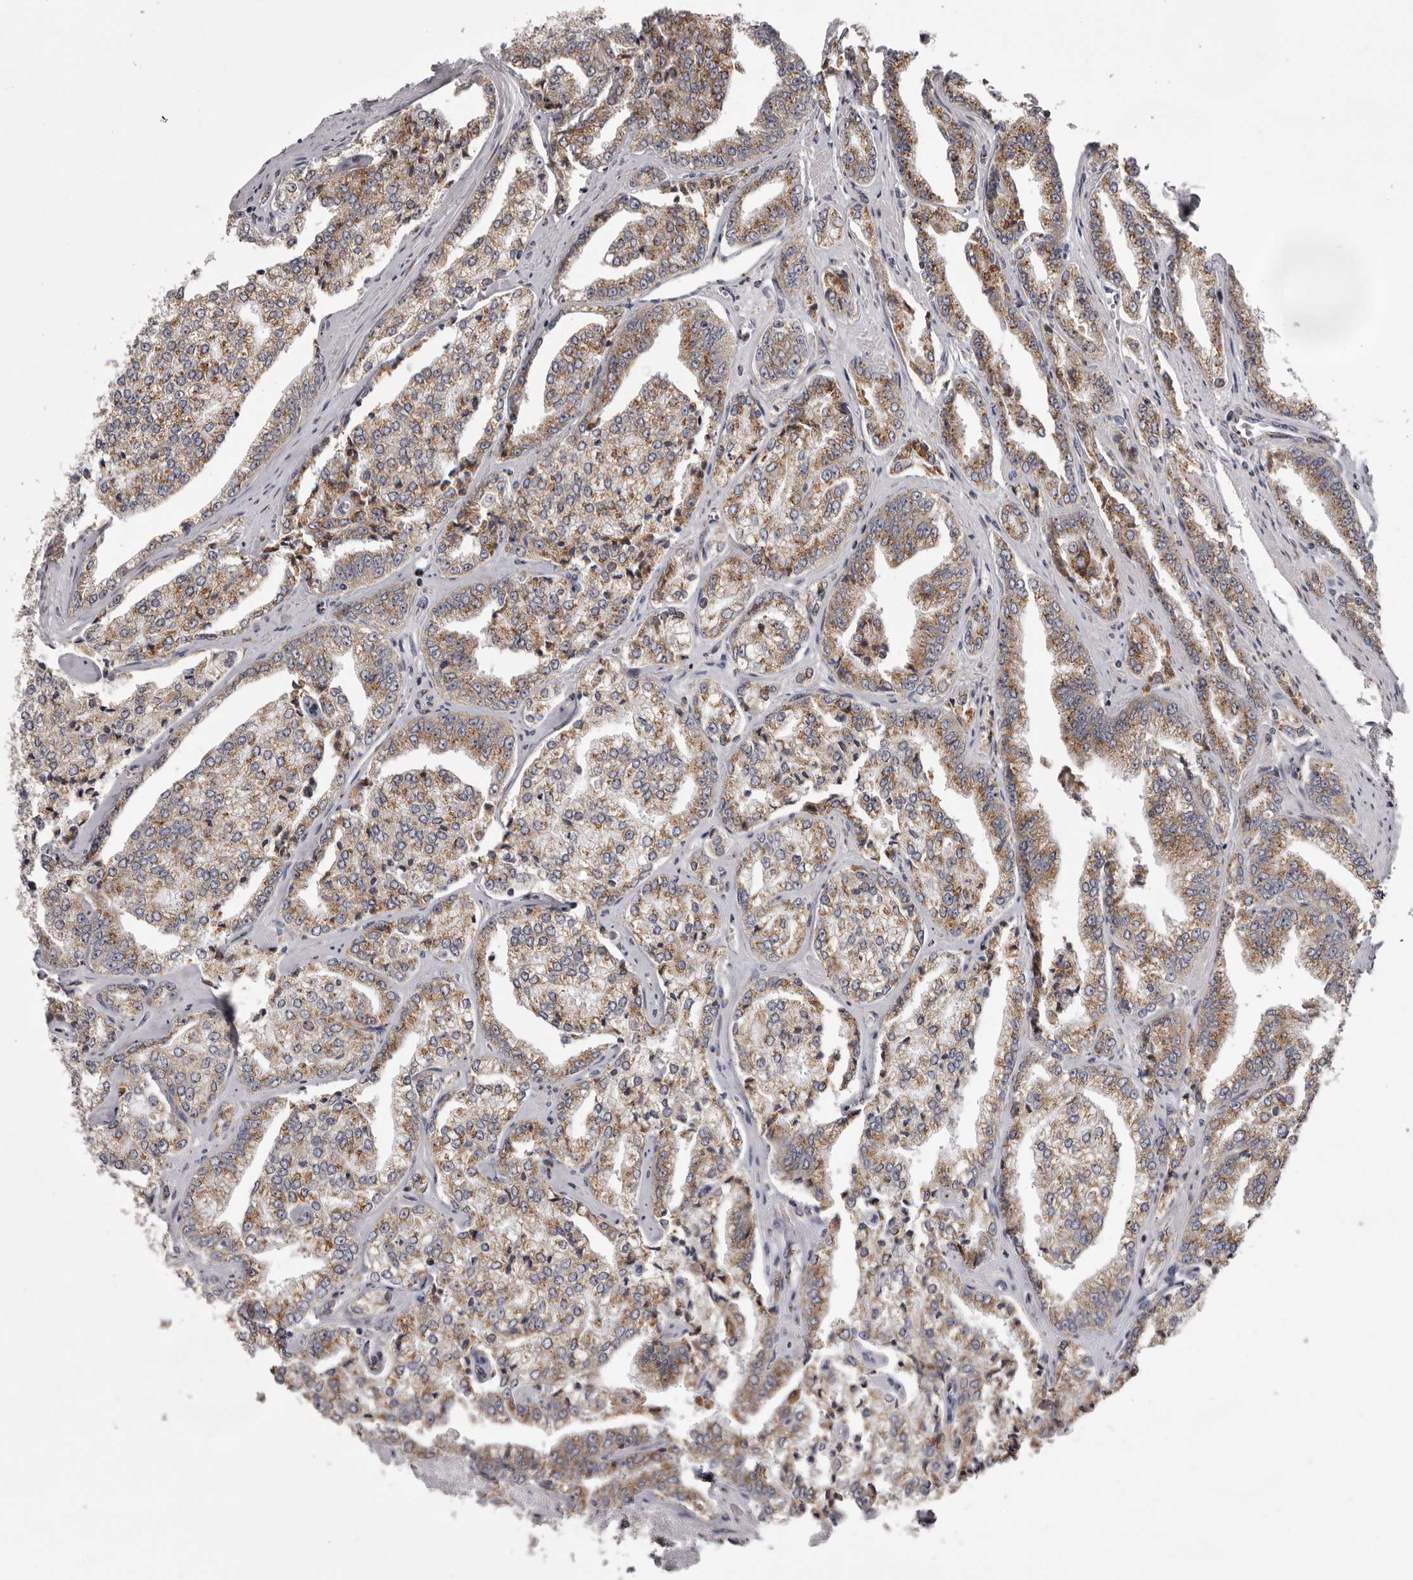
{"staining": {"intensity": "moderate", "quantity": ">75%", "location": "cytoplasmic/membranous"}, "tissue": "prostate cancer", "cell_type": "Tumor cells", "image_type": "cancer", "snomed": [{"axis": "morphology", "description": "Adenocarcinoma, High grade"}, {"axis": "topography", "description": "Prostate"}], "caption": "Brown immunohistochemical staining in human prostate high-grade adenocarcinoma displays moderate cytoplasmic/membranous positivity in approximately >75% of tumor cells. (Brightfield microscopy of DAB IHC at high magnification).", "gene": "WDR47", "patient": {"sex": "male", "age": 71}}